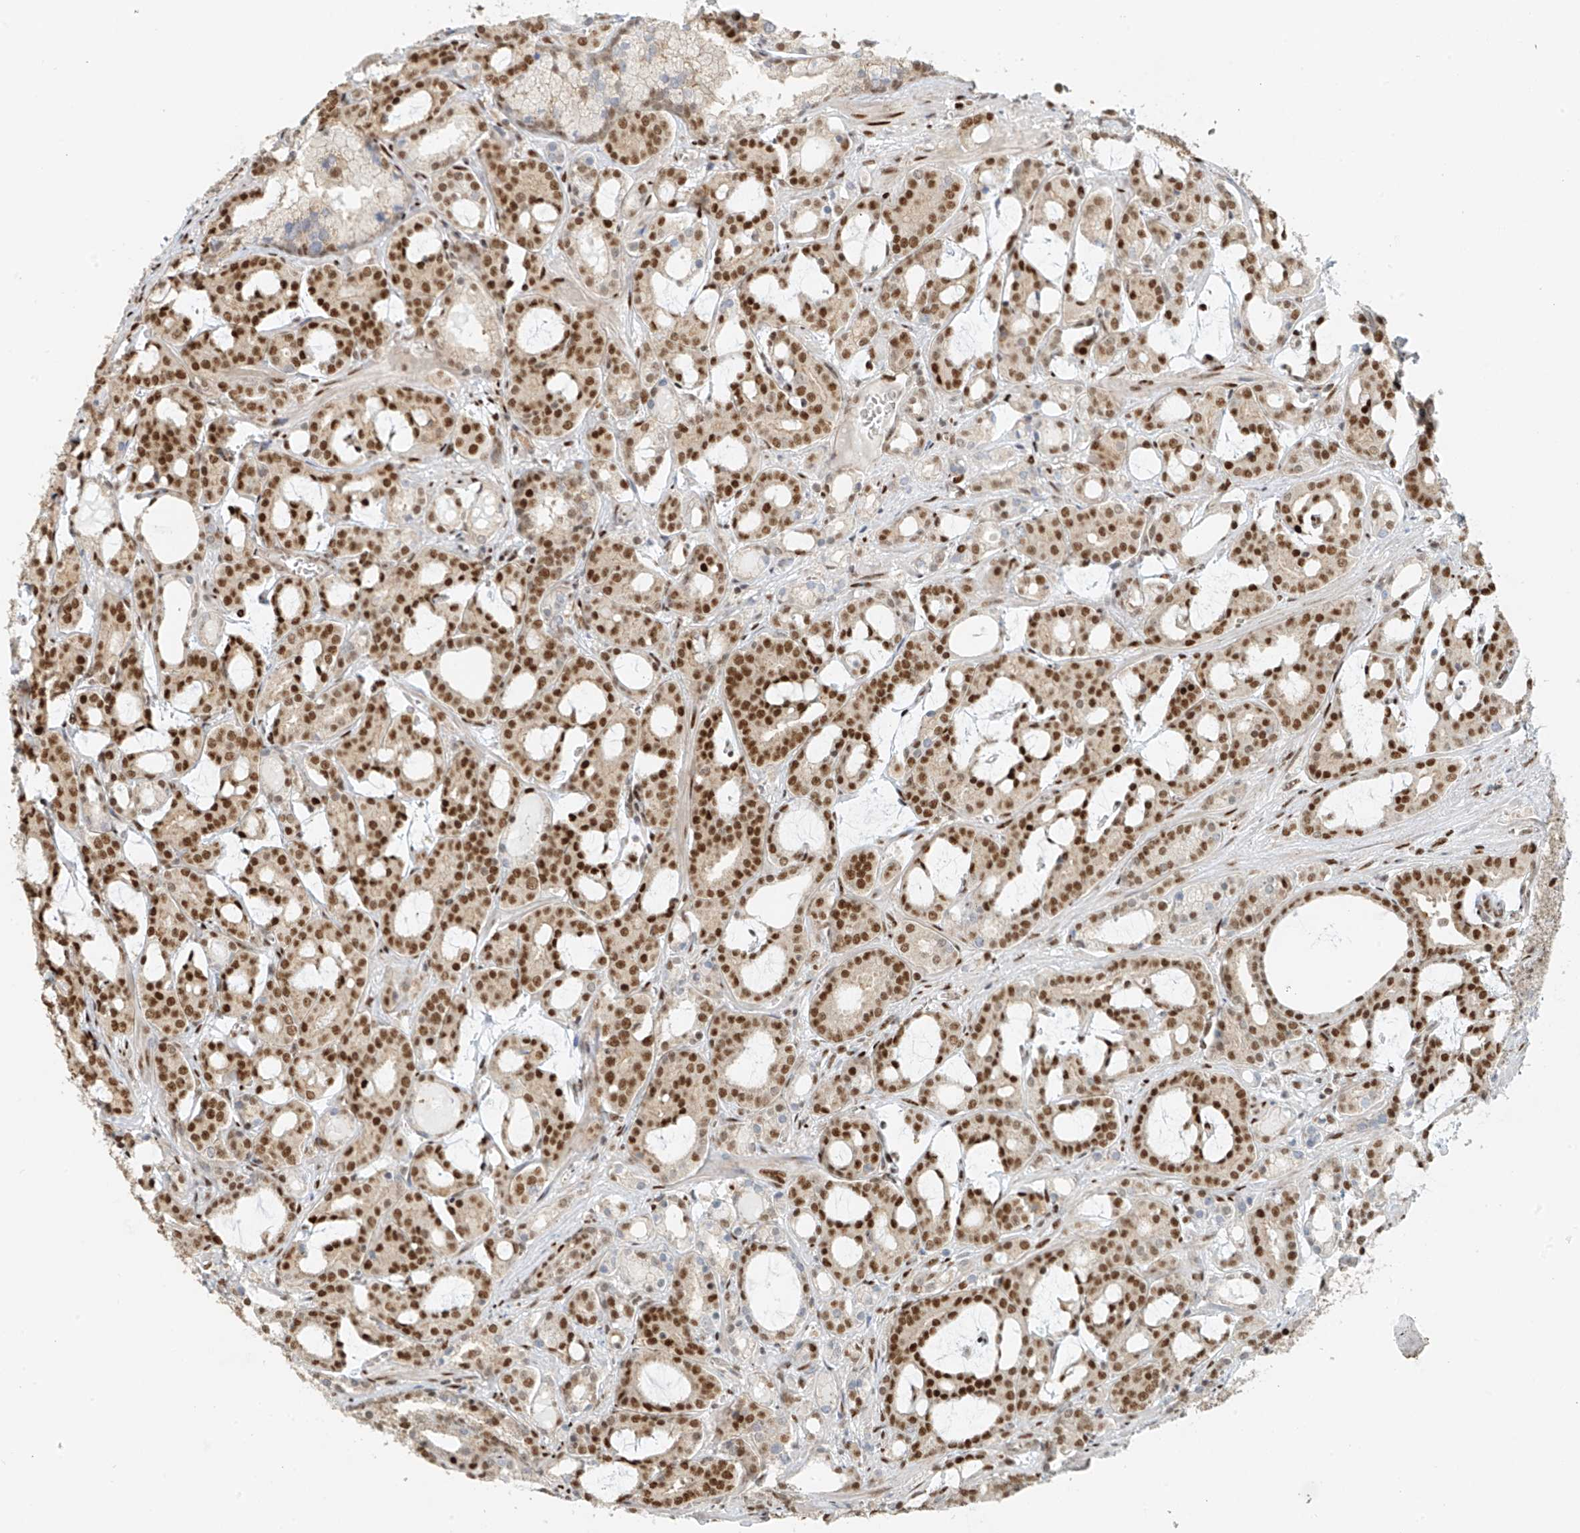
{"staining": {"intensity": "strong", "quantity": ">75%", "location": "nuclear"}, "tissue": "prostate cancer", "cell_type": "Tumor cells", "image_type": "cancer", "snomed": [{"axis": "morphology", "description": "Adenocarcinoma, High grade"}, {"axis": "topography", "description": "Prostate and seminal vesicle, NOS"}], "caption": "Immunohistochemistry (IHC) micrograph of neoplastic tissue: human high-grade adenocarcinoma (prostate) stained using IHC demonstrates high levels of strong protein expression localized specifically in the nuclear of tumor cells, appearing as a nuclear brown color.", "gene": "ZNF514", "patient": {"sex": "male", "age": 67}}